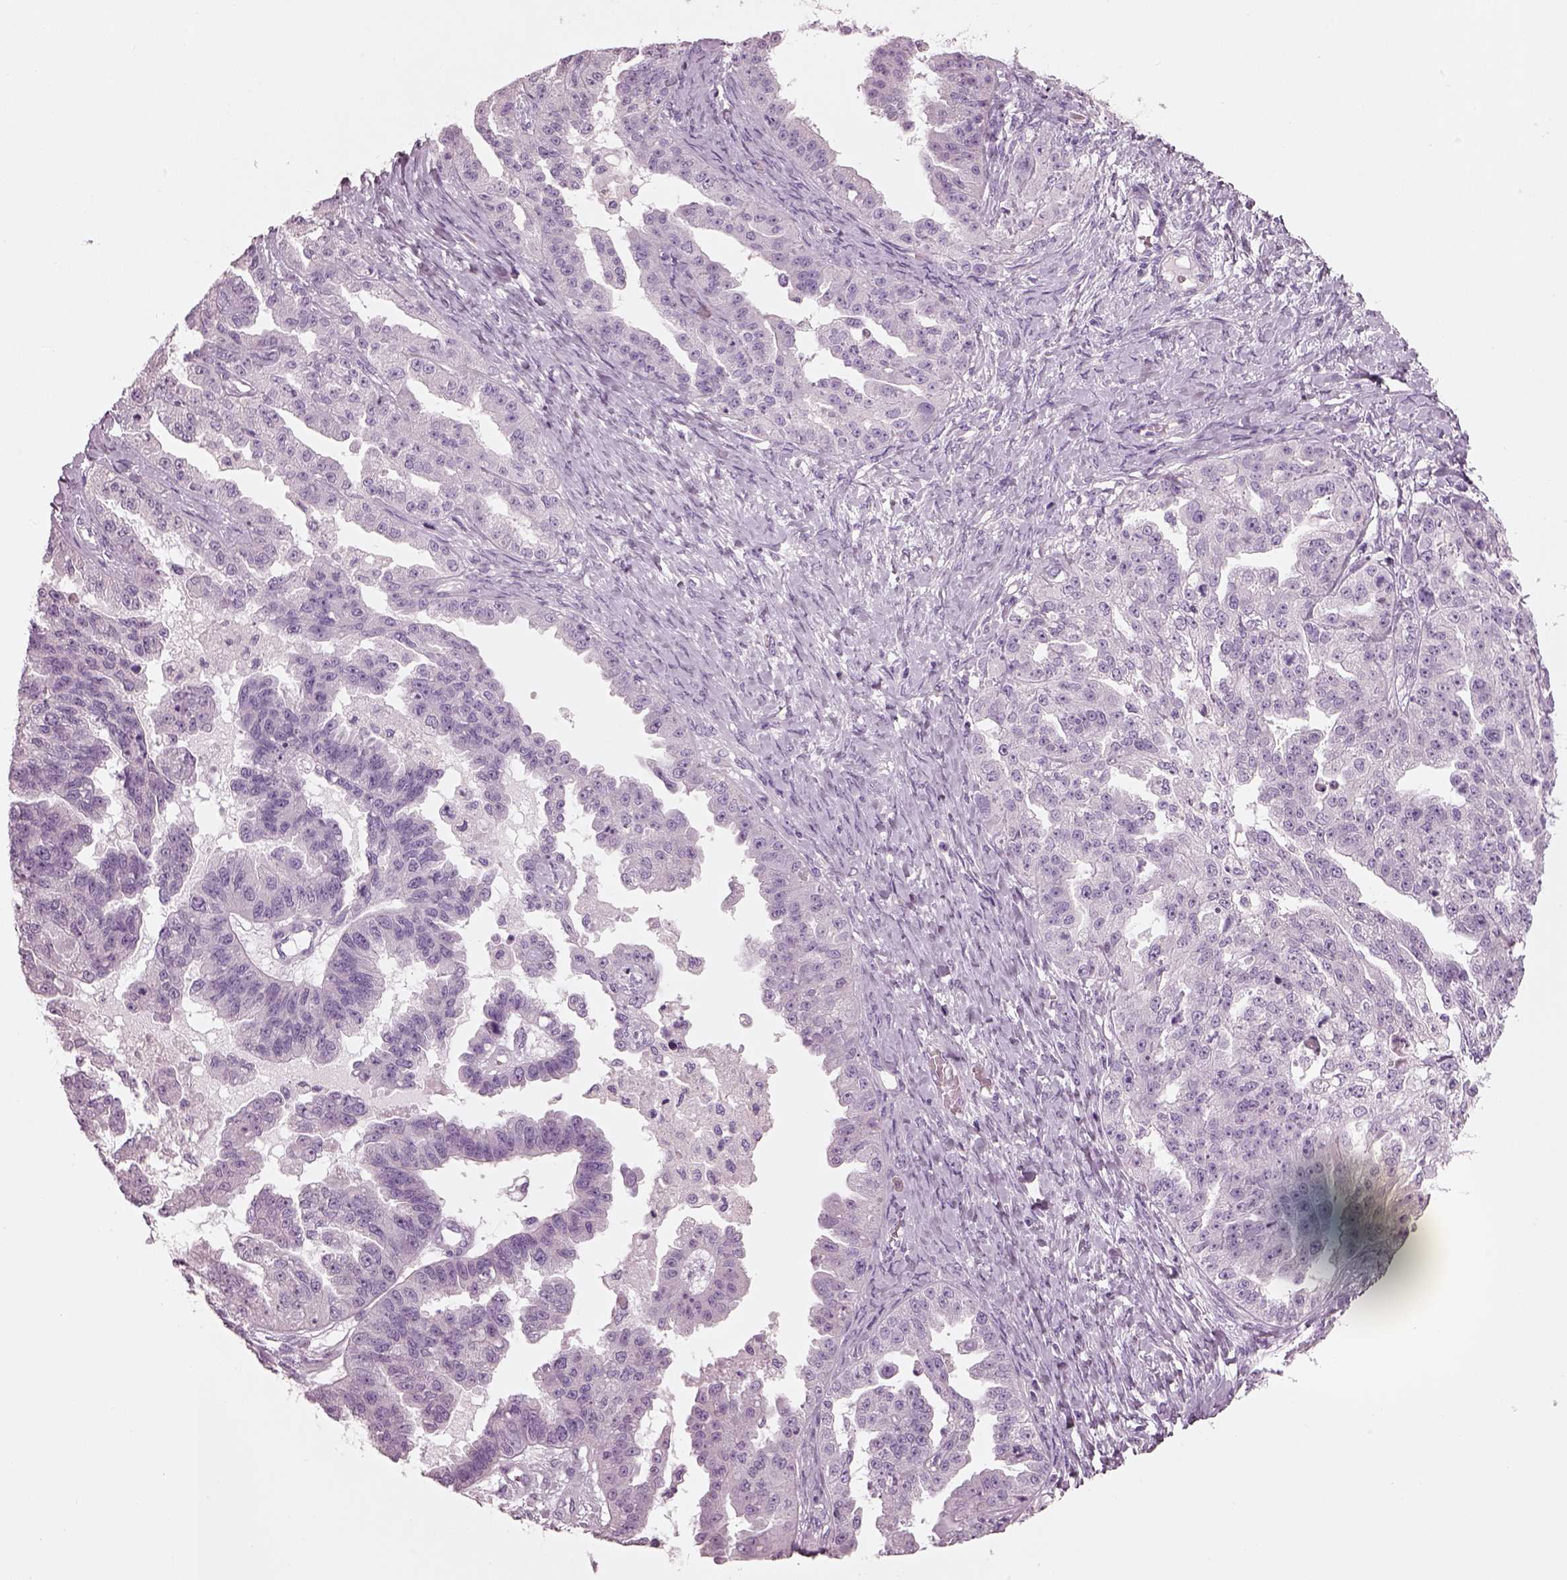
{"staining": {"intensity": "negative", "quantity": "none", "location": "none"}, "tissue": "ovarian cancer", "cell_type": "Tumor cells", "image_type": "cancer", "snomed": [{"axis": "morphology", "description": "Cystadenocarcinoma, serous, NOS"}, {"axis": "topography", "description": "Ovary"}], "caption": "Tumor cells show no significant protein expression in ovarian cancer.", "gene": "SLC27A2", "patient": {"sex": "female", "age": 58}}